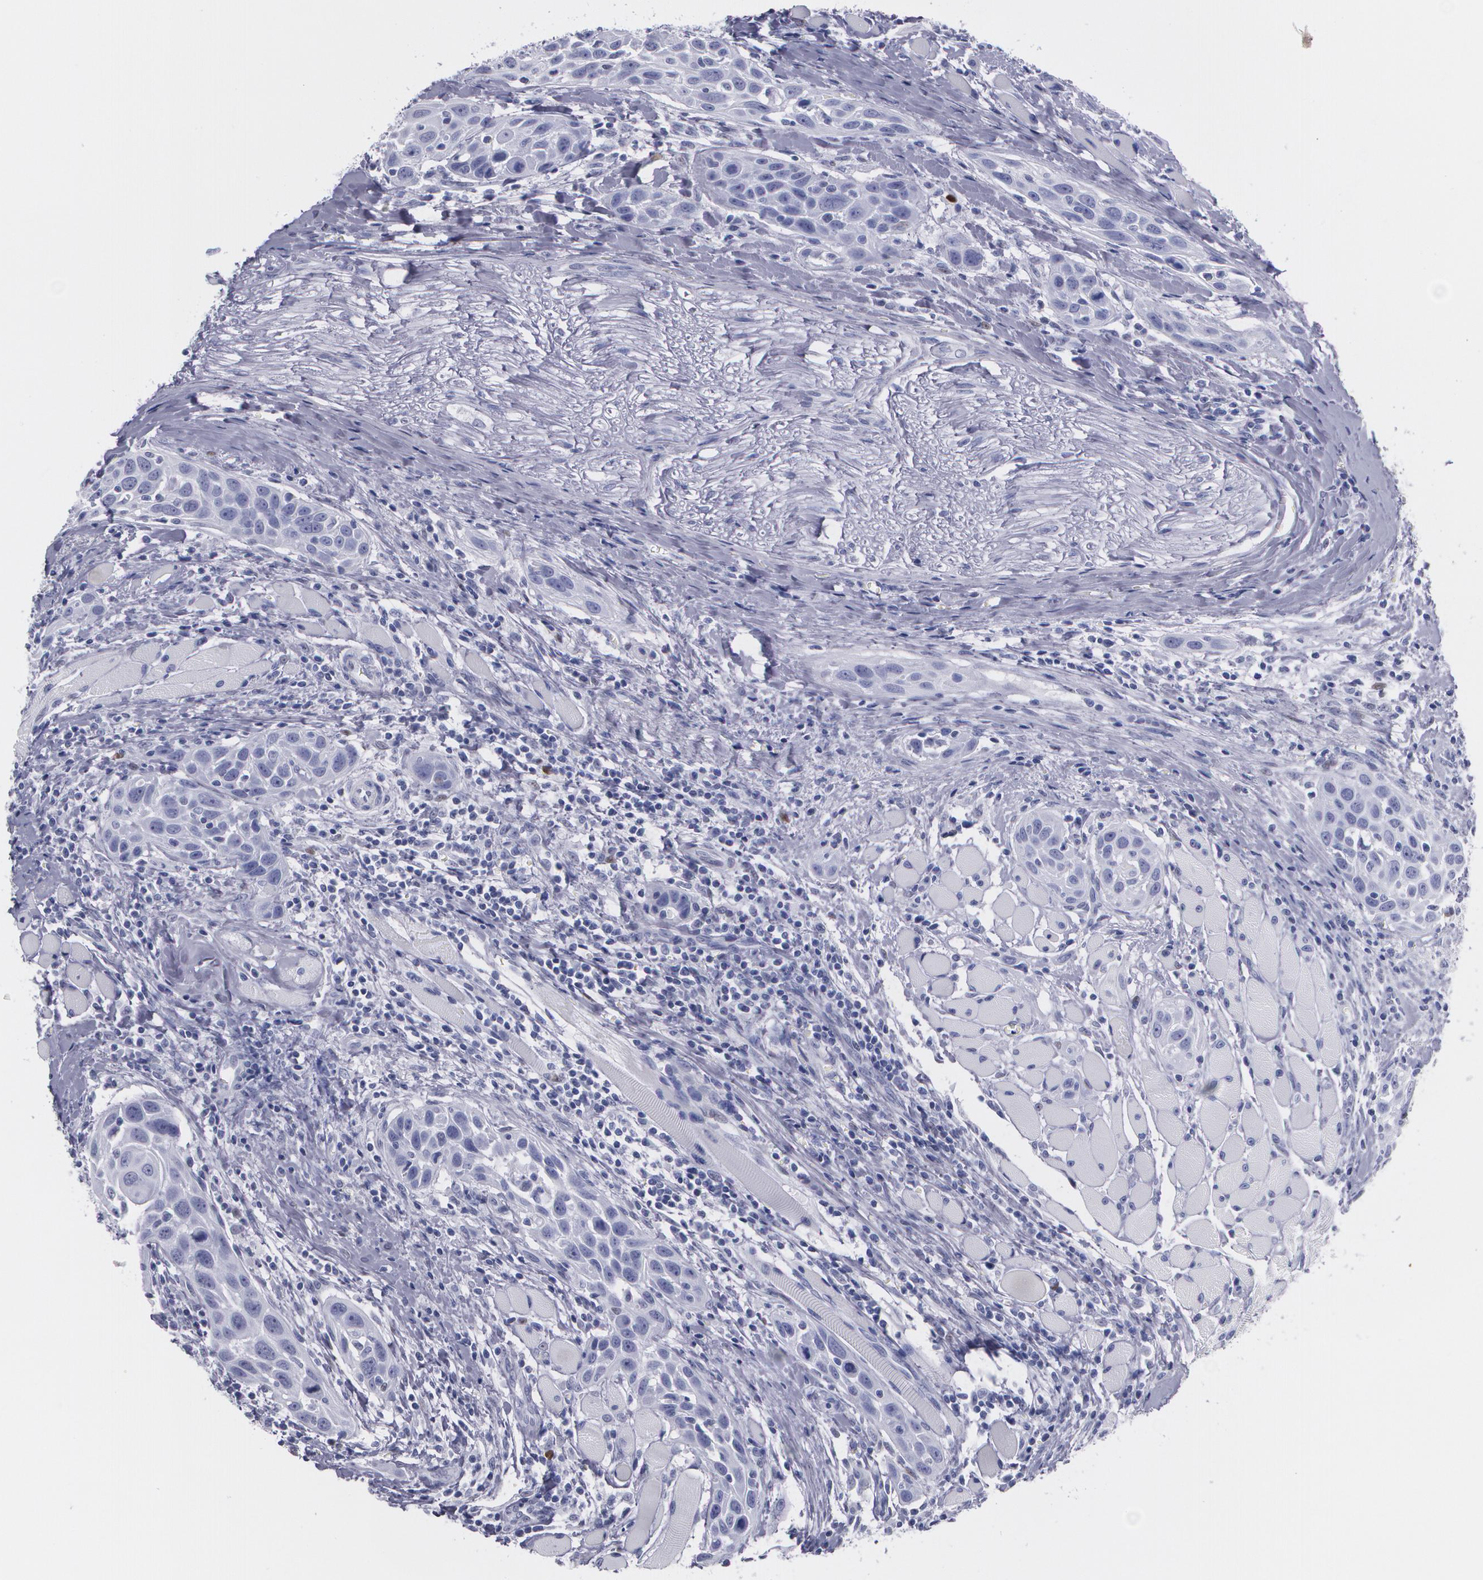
{"staining": {"intensity": "negative", "quantity": "none", "location": "none"}, "tissue": "head and neck cancer", "cell_type": "Tumor cells", "image_type": "cancer", "snomed": [{"axis": "morphology", "description": "Squamous cell carcinoma, NOS"}, {"axis": "topography", "description": "Oral tissue"}, {"axis": "topography", "description": "Head-Neck"}], "caption": "Tumor cells are negative for protein expression in human head and neck squamous cell carcinoma. Nuclei are stained in blue.", "gene": "TP53", "patient": {"sex": "female", "age": 50}}